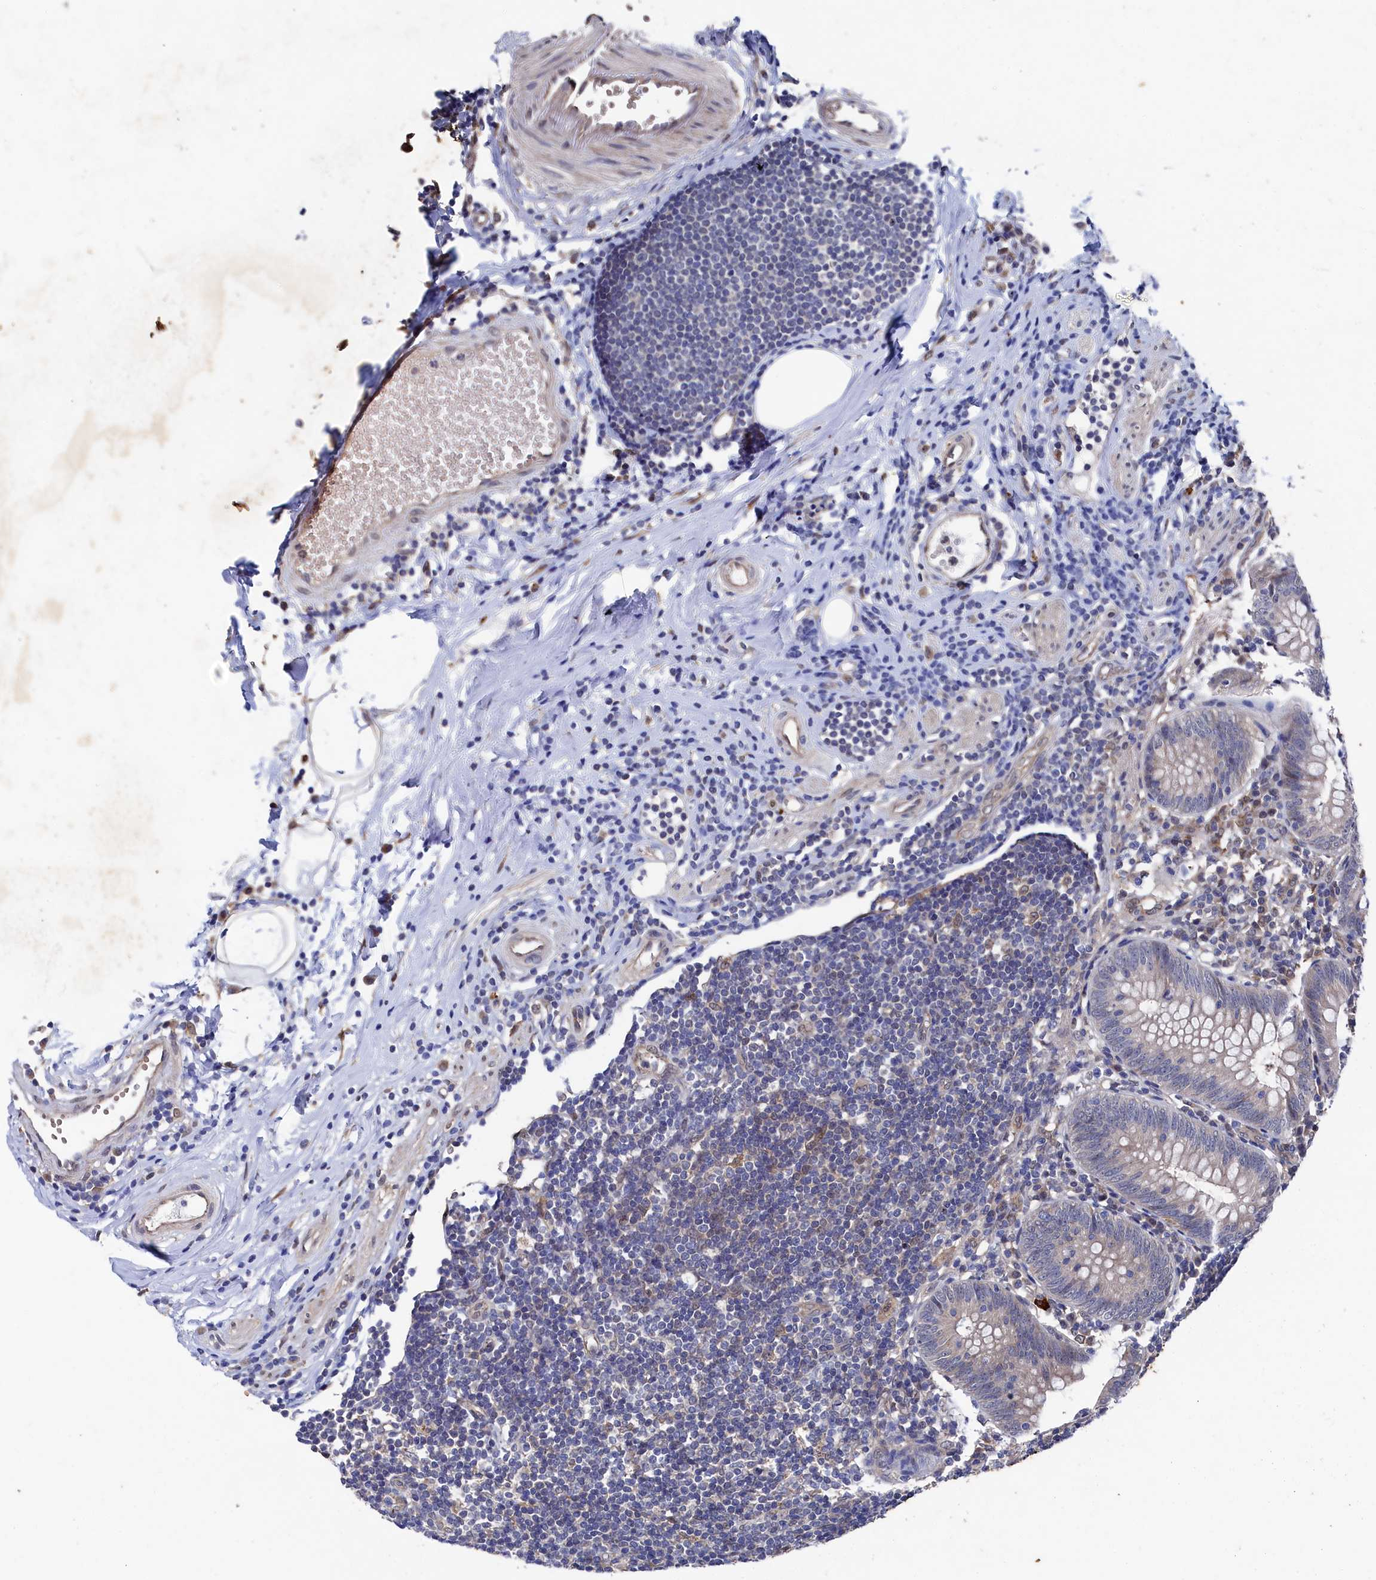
{"staining": {"intensity": "negative", "quantity": "none", "location": "none"}, "tissue": "appendix", "cell_type": "Glandular cells", "image_type": "normal", "snomed": [{"axis": "morphology", "description": "Normal tissue, NOS"}, {"axis": "topography", "description": "Appendix"}], "caption": "A high-resolution photomicrograph shows immunohistochemistry (IHC) staining of normal appendix, which shows no significant expression in glandular cells. The staining is performed using DAB (3,3'-diaminobenzidine) brown chromogen with nuclei counter-stained in using hematoxylin.", "gene": "RNH1", "patient": {"sex": "female", "age": 54}}